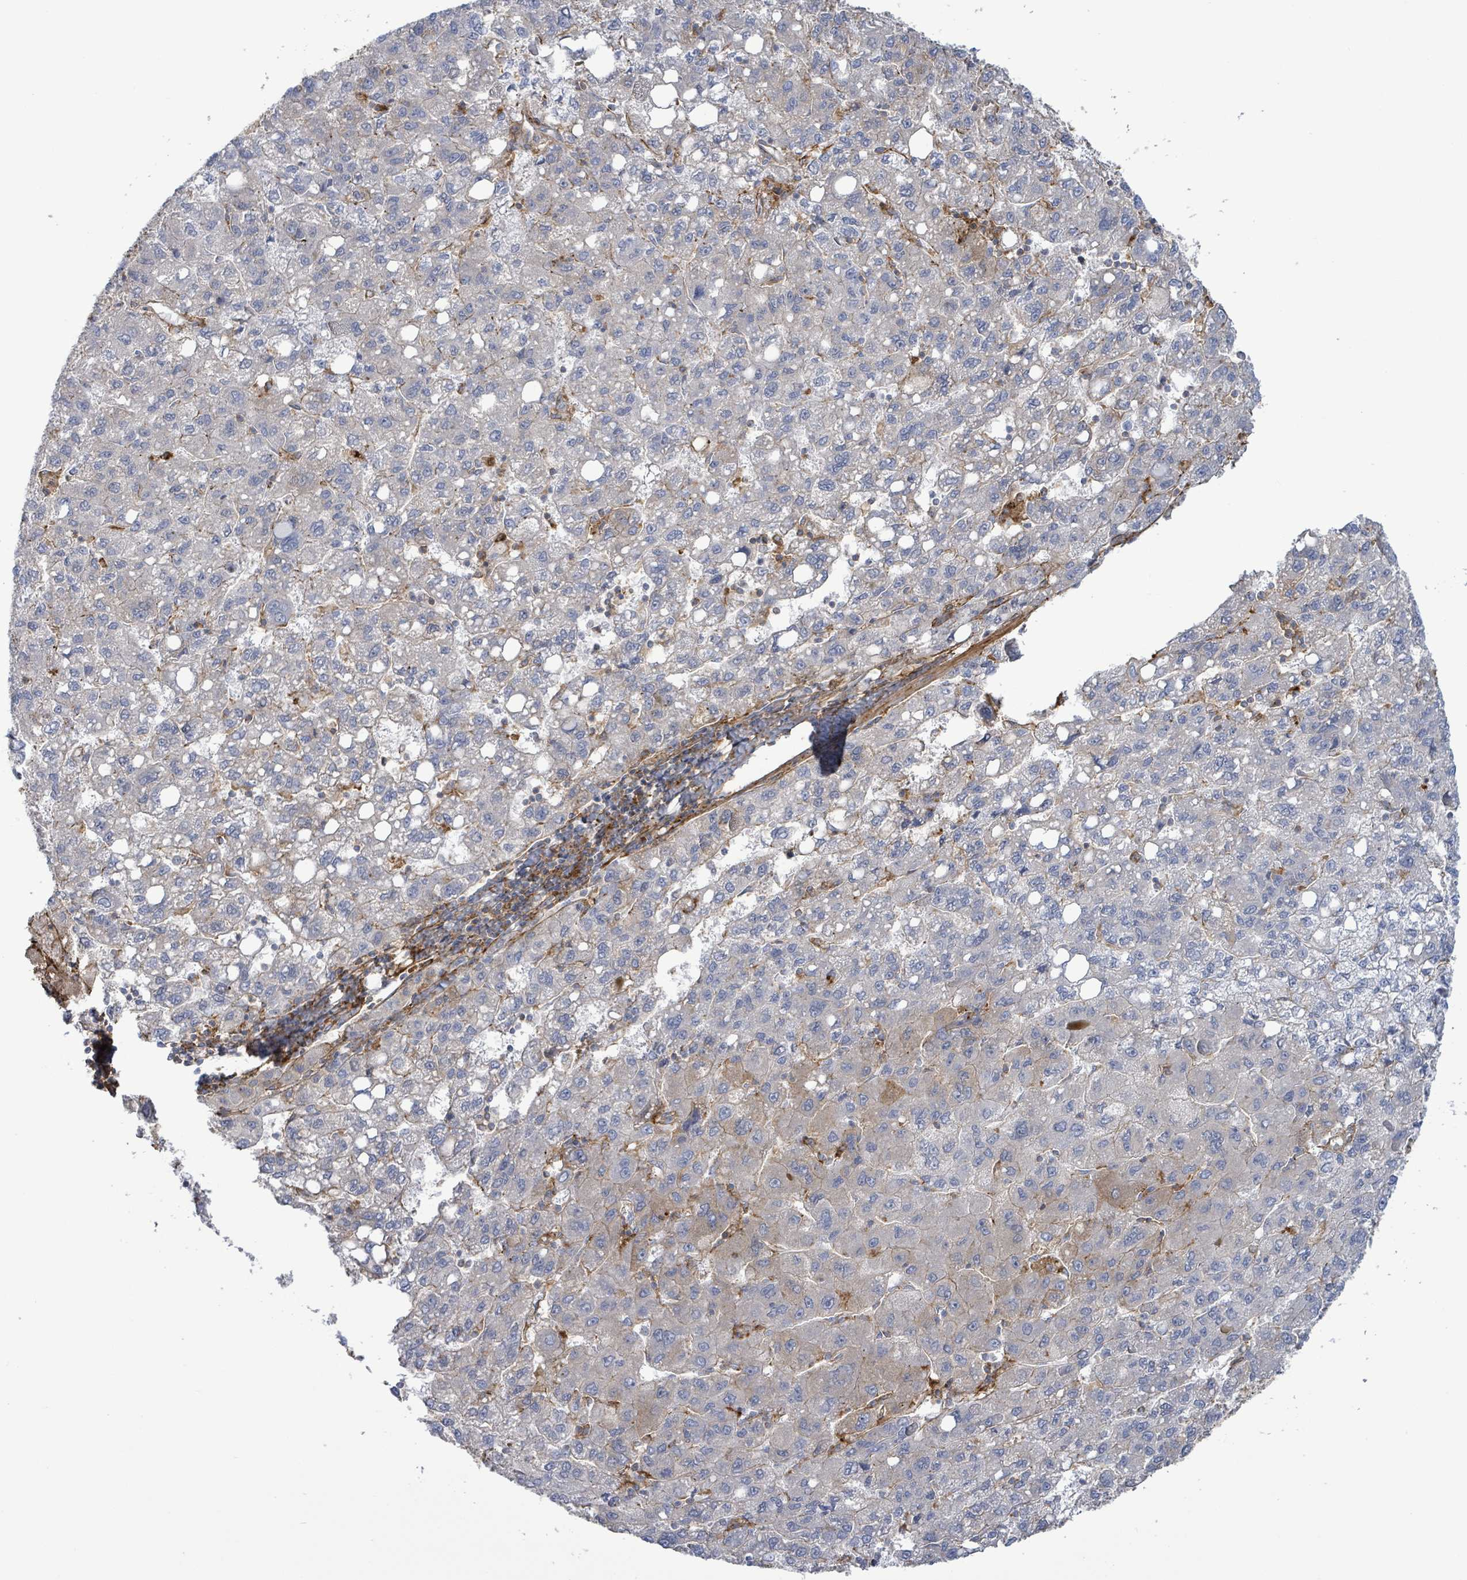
{"staining": {"intensity": "negative", "quantity": "none", "location": "none"}, "tissue": "liver cancer", "cell_type": "Tumor cells", "image_type": "cancer", "snomed": [{"axis": "morphology", "description": "Carcinoma, Hepatocellular, NOS"}, {"axis": "topography", "description": "Liver"}], "caption": "Image shows no protein staining in tumor cells of hepatocellular carcinoma (liver) tissue.", "gene": "EGFL7", "patient": {"sex": "female", "age": 82}}